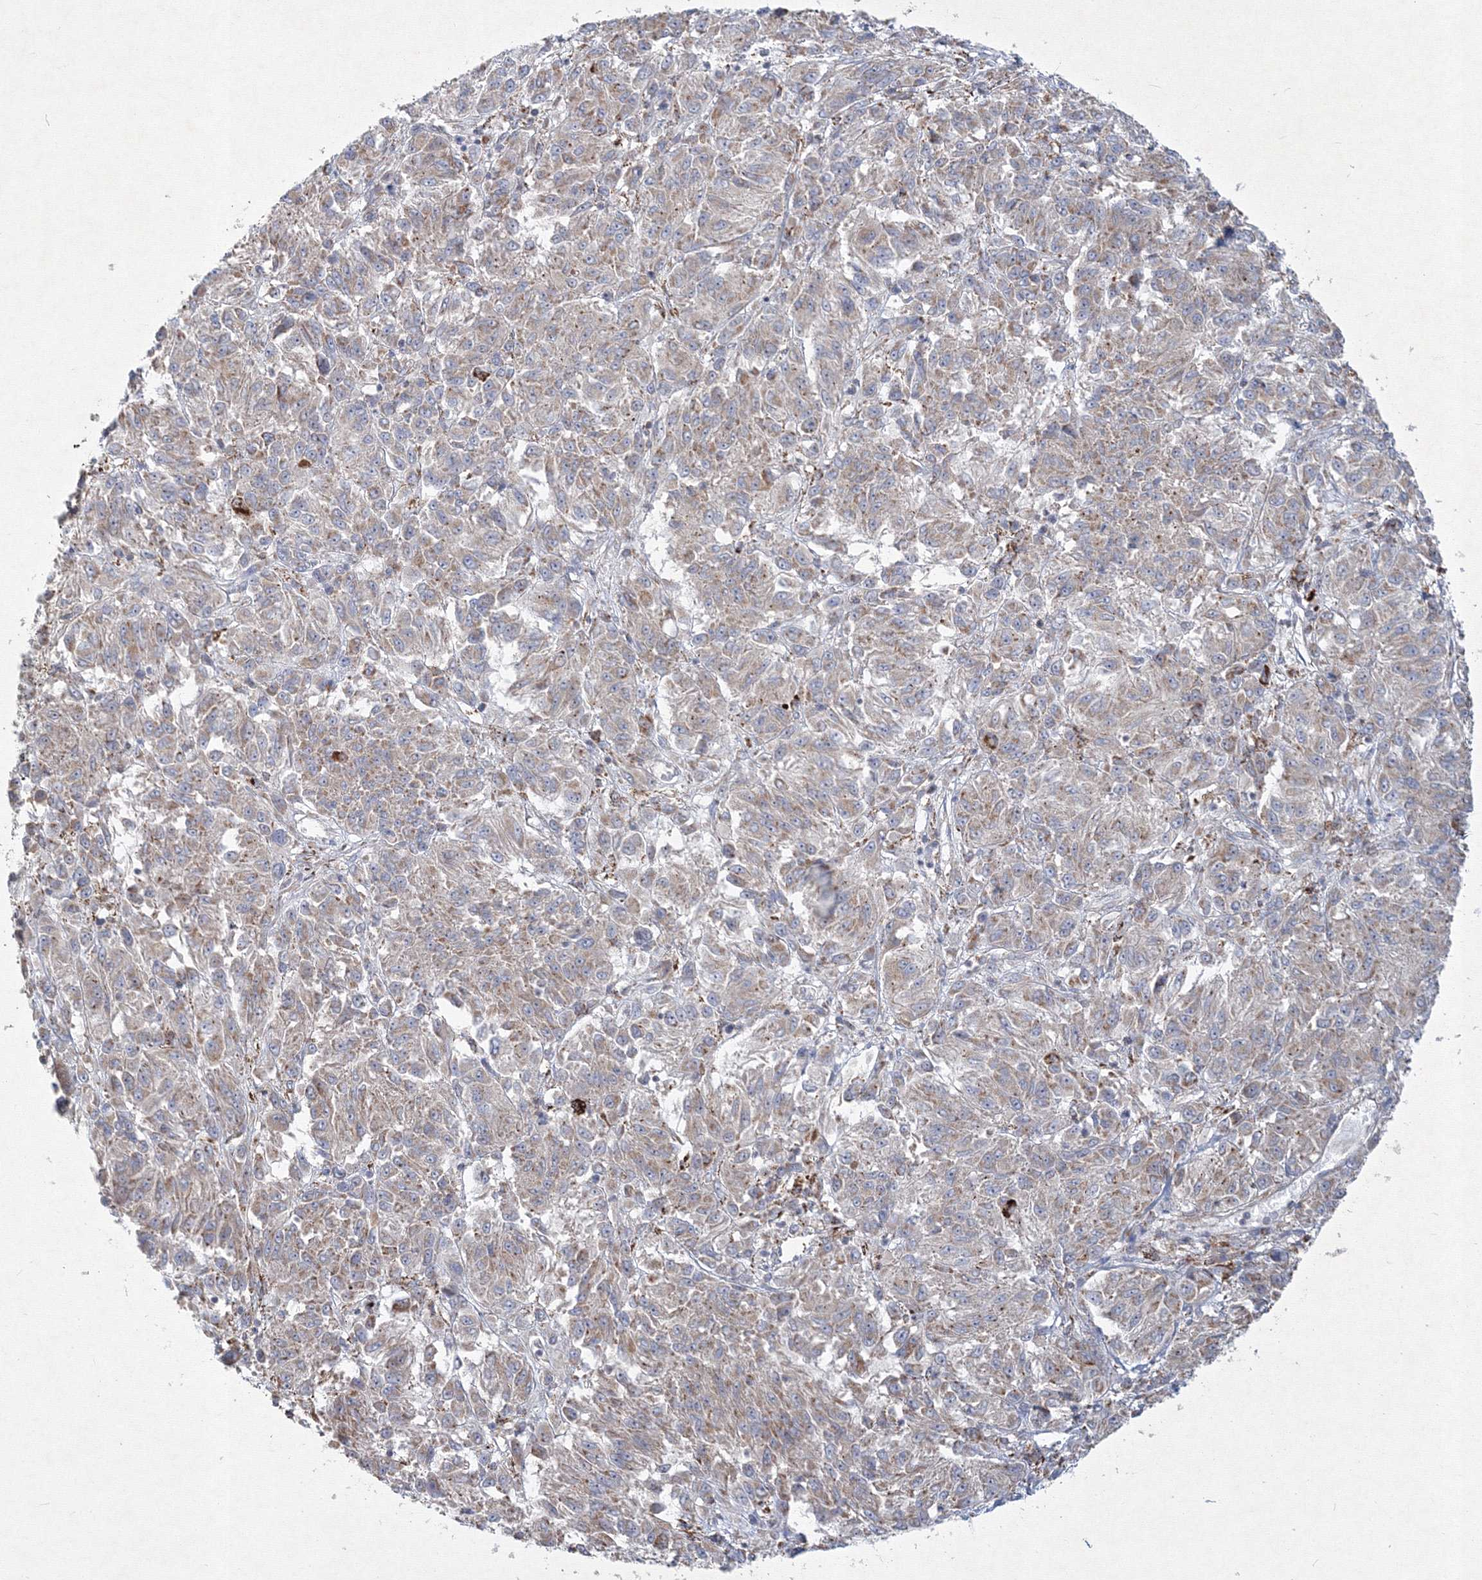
{"staining": {"intensity": "moderate", "quantity": "<25%", "location": "cytoplasmic/membranous"}, "tissue": "melanoma", "cell_type": "Tumor cells", "image_type": "cancer", "snomed": [{"axis": "morphology", "description": "Malignant melanoma, Metastatic site"}, {"axis": "topography", "description": "Lung"}], "caption": "Immunohistochemical staining of human malignant melanoma (metastatic site) shows moderate cytoplasmic/membranous protein staining in about <25% of tumor cells.", "gene": "WDR49", "patient": {"sex": "male", "age": 64}}